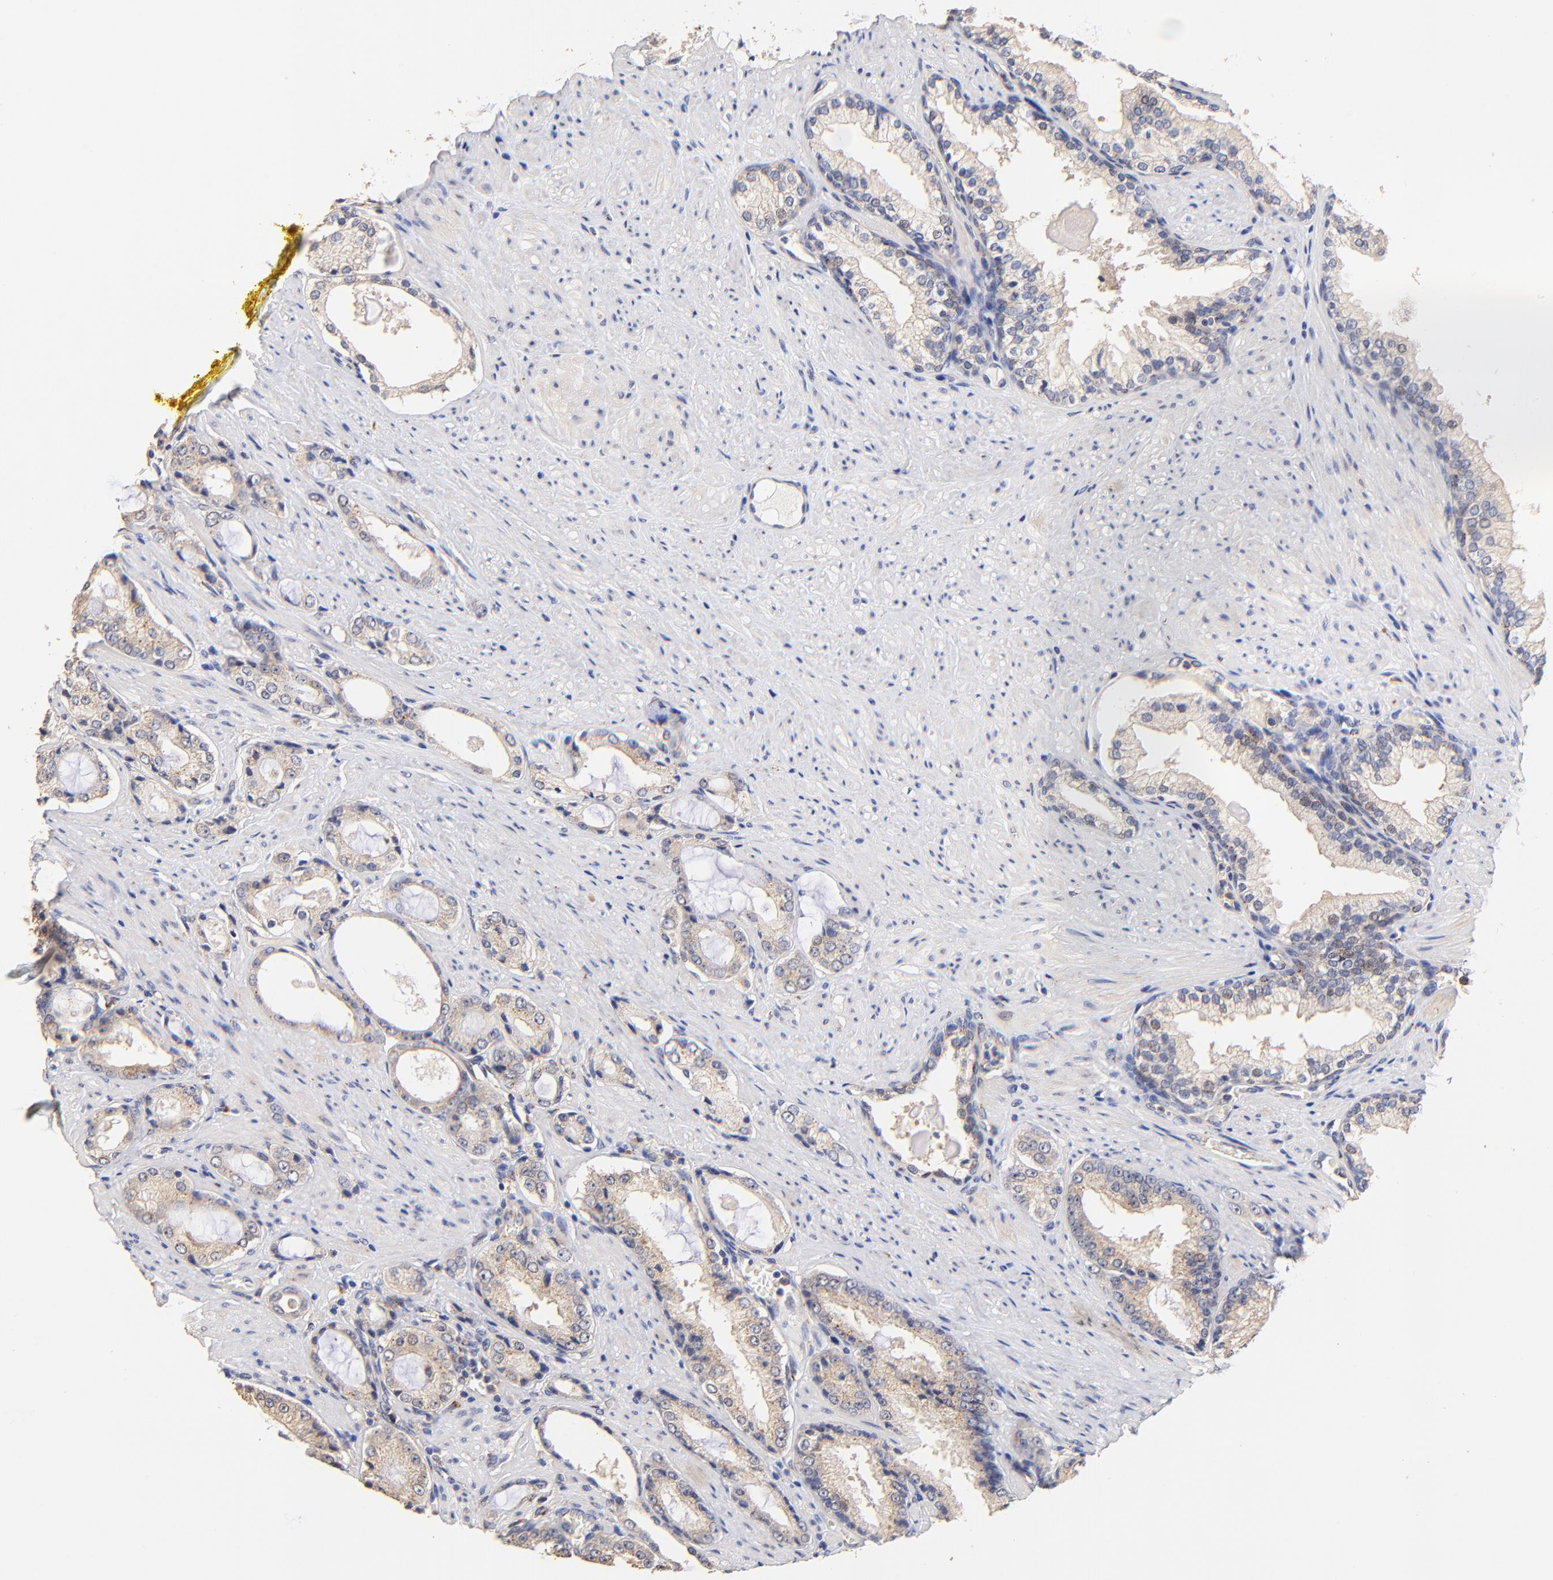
{"staining": {"intensity": "weak", "quantity": ">75%", "location": "cytoplasmic/membranous"}, "tissue": "prostate cancer", "cell_type": "Tumor cells", "image_type": "cancer", "snomed": [{"axis": "morphology", "description": "Adenocarcinoma, Medium grade"}, {"axis": "topography", "description": "Prostate"}], "caption": "The photomicrograph shows staining of prostate adenocarcinoma (medium-grade), revealing weak cytoplasmic/membranous protein expression (brown color) within tumor cells. Using DAB (brown) and hematoxylin (blue) stains, captured at high magnification using brightfield microscopy.", "gene": "FMNL3", "patient": {"sex": "male", "age": 60}}